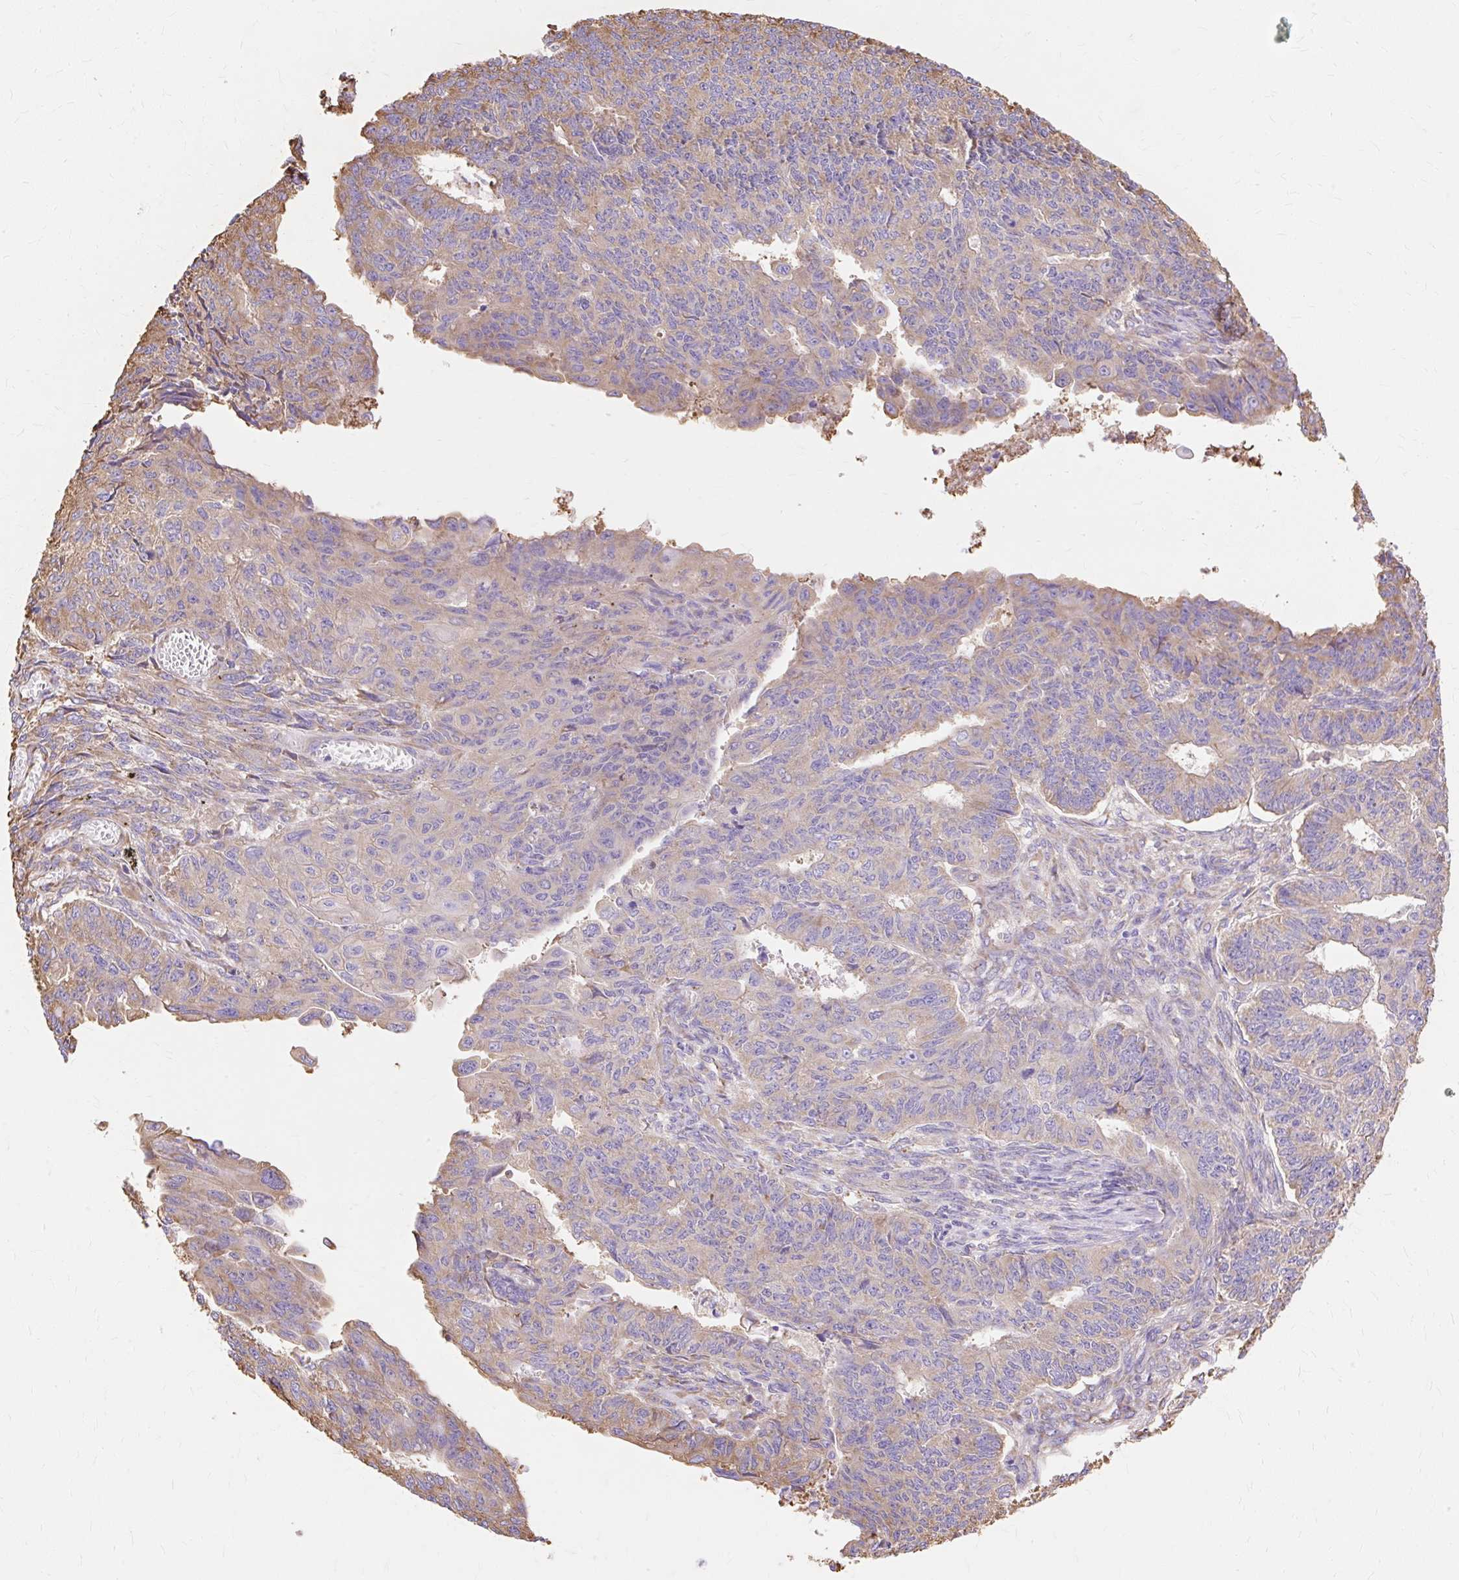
{"staining": {"intensity": "weak", "quantity": "25%-75%", "location": "cytoplasmic/membranous"}, "tissue": "endometrial cancer", "cell_type": "Tumor cells", "image_type": "cancer", "snomed": [{"axis": "morphology", "description": "Adenocarcinoma, NOS"}, {"axis": "topography", "description": "Endometrium"}], "caption": "Brown immunohistochemical staining in human endometrial cancer reveals weak cytoplasmic/membranous expression in about 25%-75% of tumor cells. (DAB (3,3'-diaminobenzidine) IHC with brightfield microscopy, high magnification).", "gene": "RPS17", "patient": {"sex": "female", "age": 32}}